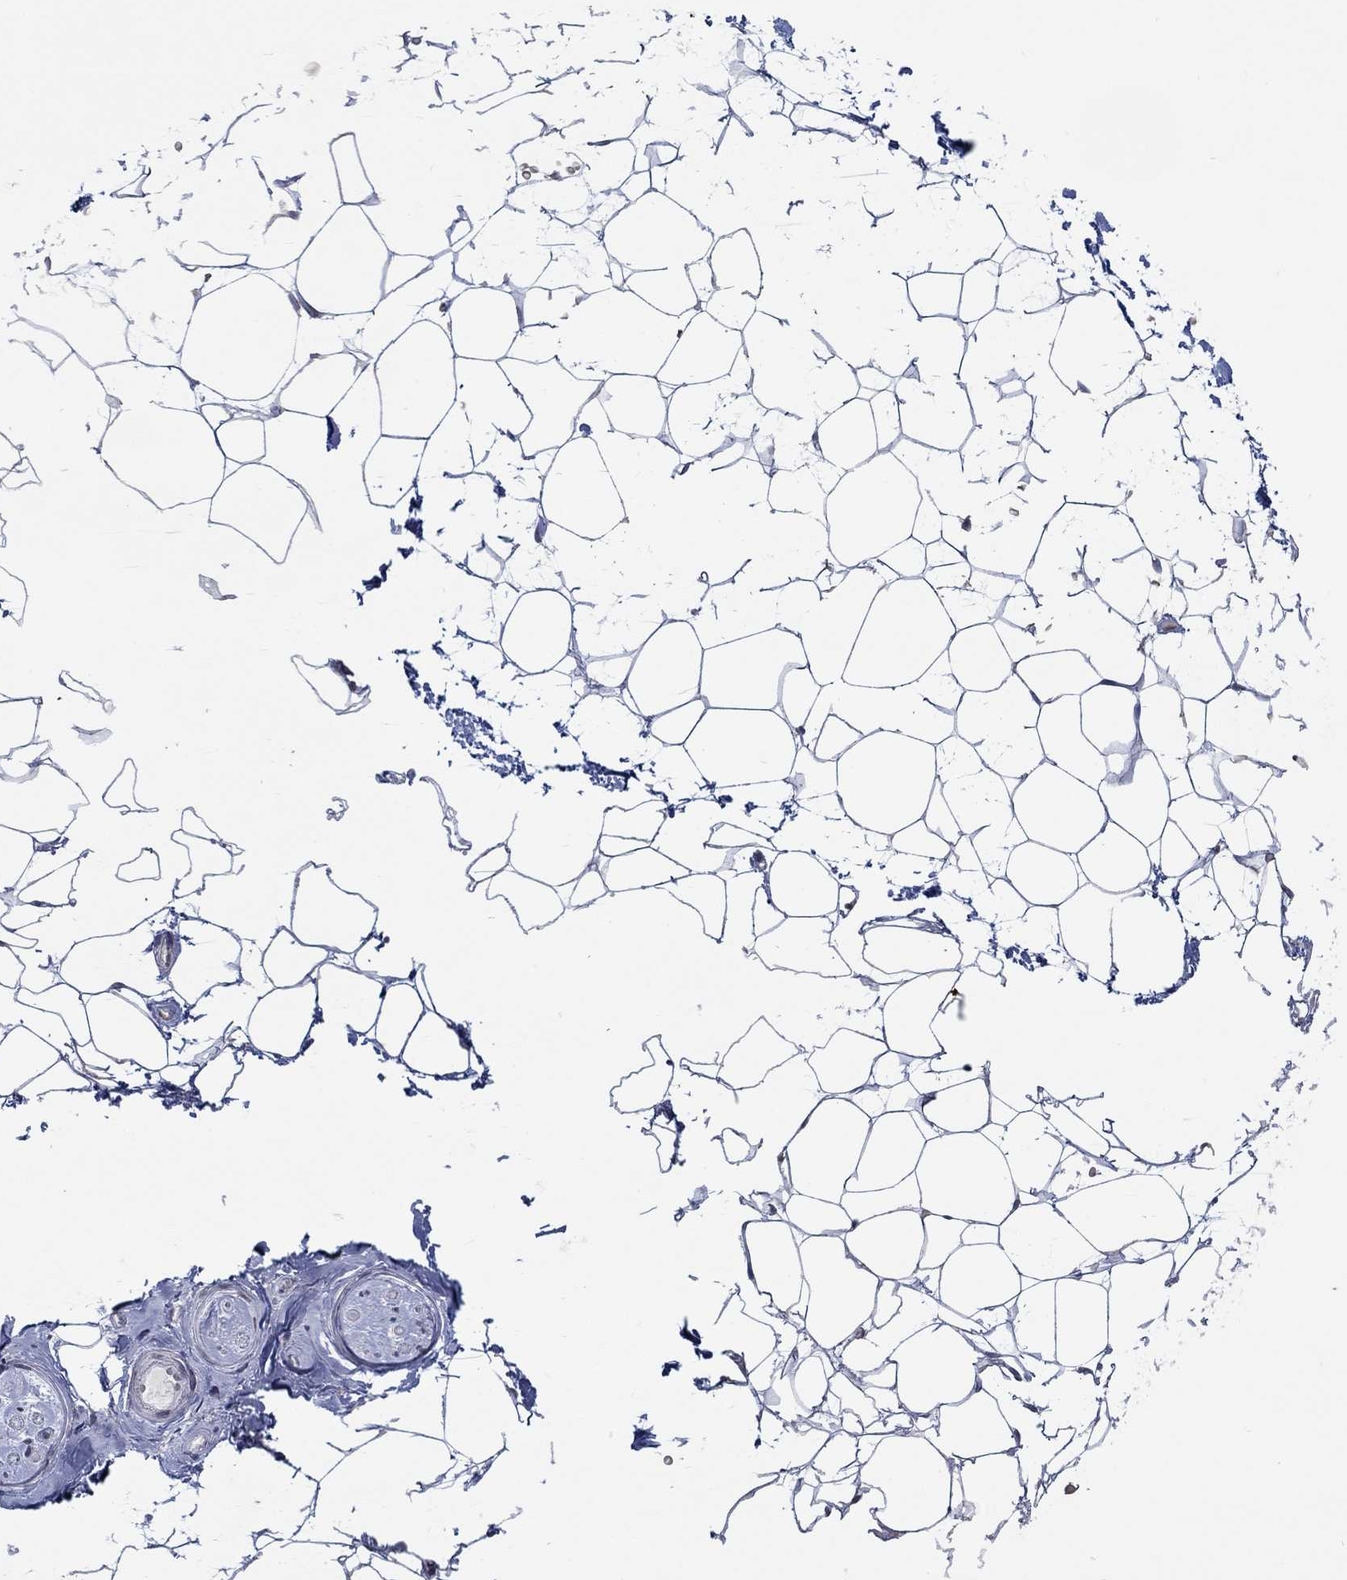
{"staining": {"intensity": "negative", "quantity": "none", "location": "none"}, "tissue": "adipose tissue", "cell_type": "Adipocytes", "image_type": "normal", "snomed": [{"axis": "morphology", "description": "Normal tissue, NOS"}, {"axis": "topography", "description": "Skin"}, {"axis": "topography", "description": "Peripheral nerve tissue"}], "caption": "This is an IHC photomicrograph of unremarkable human adipose tissue. There is no positivity in adipocytes.", "gene": "NUP155", "patient": {"sex": "female", "age": 56}}